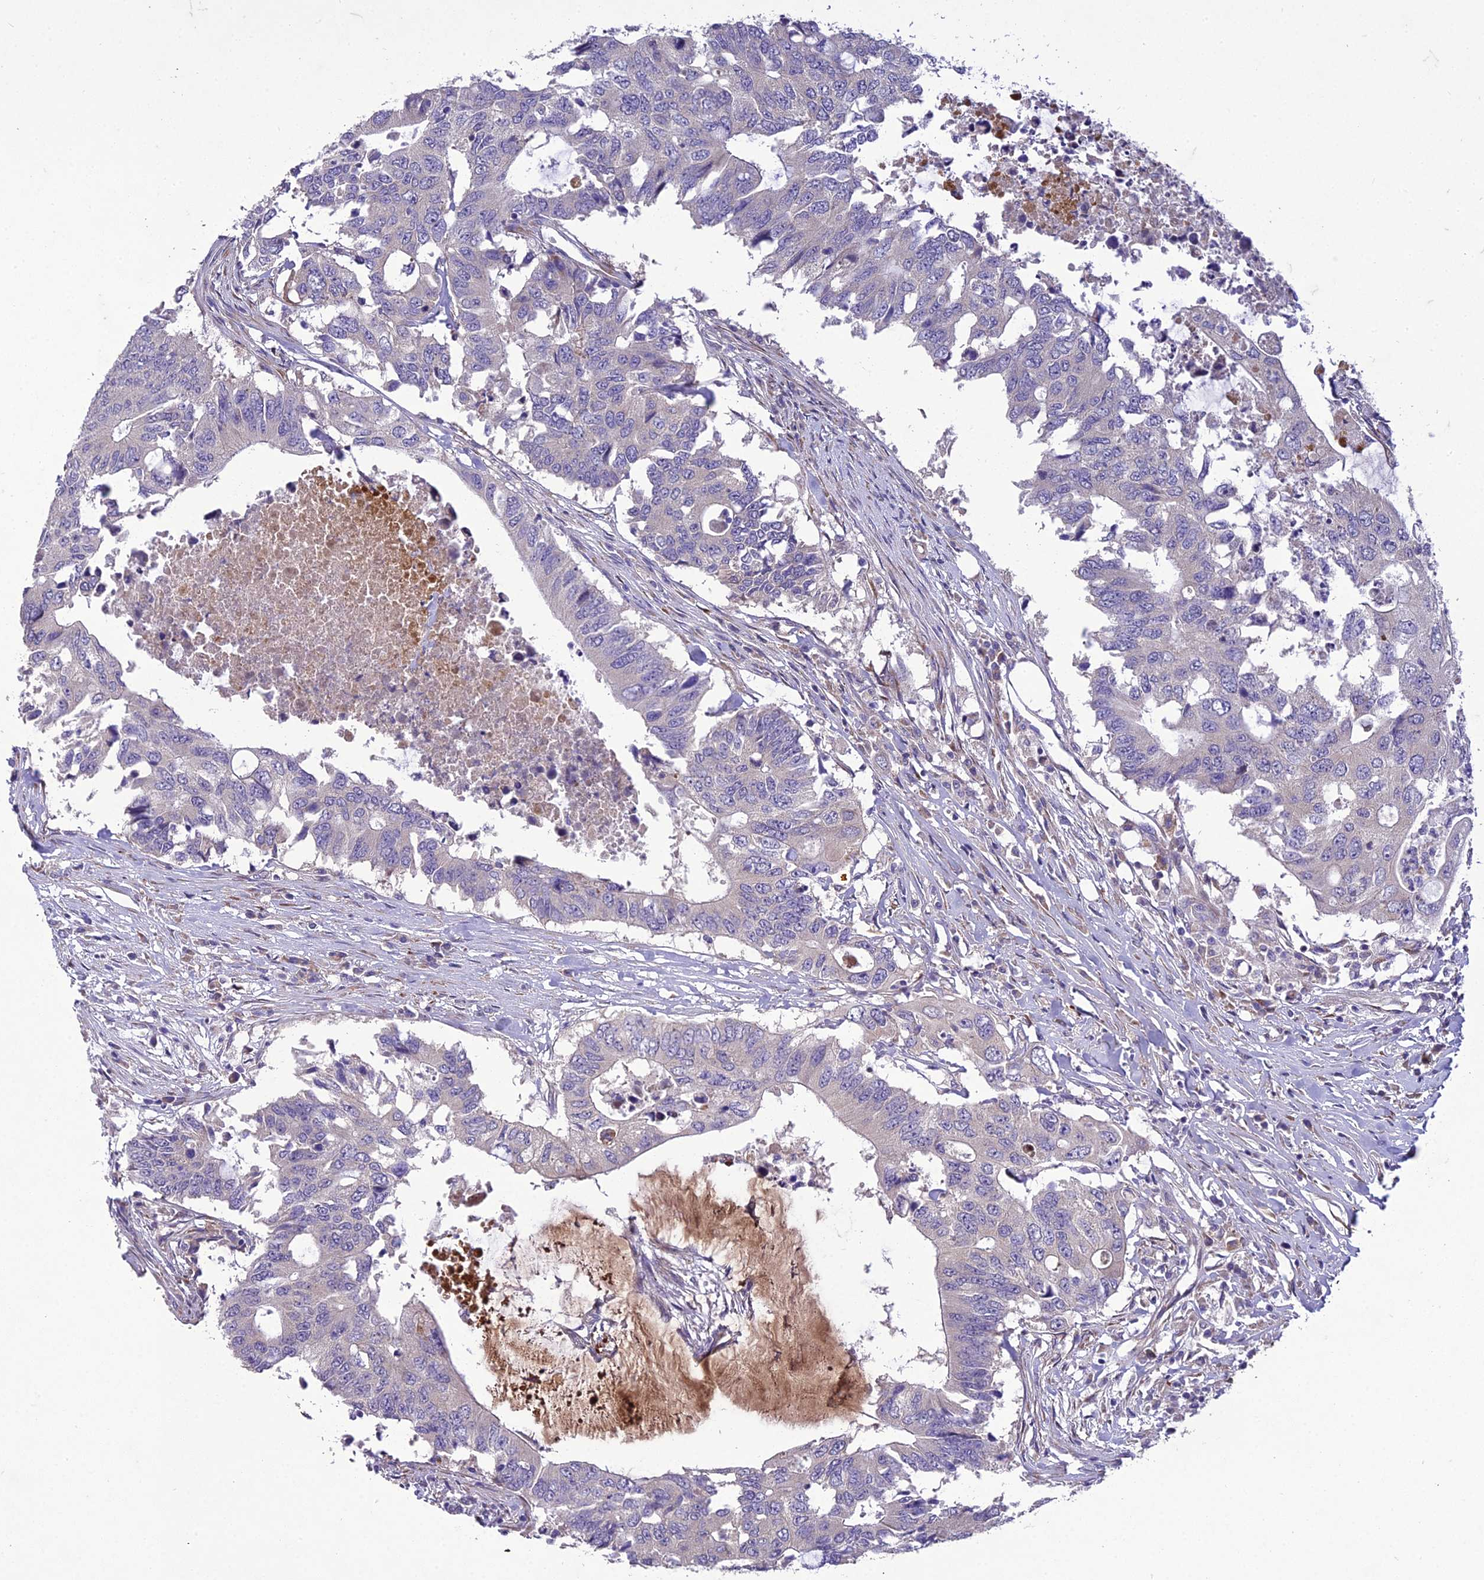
{"staining": {"intensity": "negative", "quantity": "none", "location": "none"}, "tissue": "colorectal cancer", "cell_type": "Tumor cells", "image_type": "cancer", "snomed": [{"axis": "morphology", "description": "Adenocarcinoma, NOS"}, {"axis": "topography", "description": "Colon"}], "caption": "The photomicrograph exhibits no significant staining in tumor cells of adenocarcinoma (colorectal). The staining was performed using DAB (3,3'-diaminobenzidine) to visualize the protein expression in brown, while the nuclei were stained in blue with hematoxylin (Magnification: 20x).", "gene": "ADIPOR2", "patient": {"sex": "male", "age": 71}}